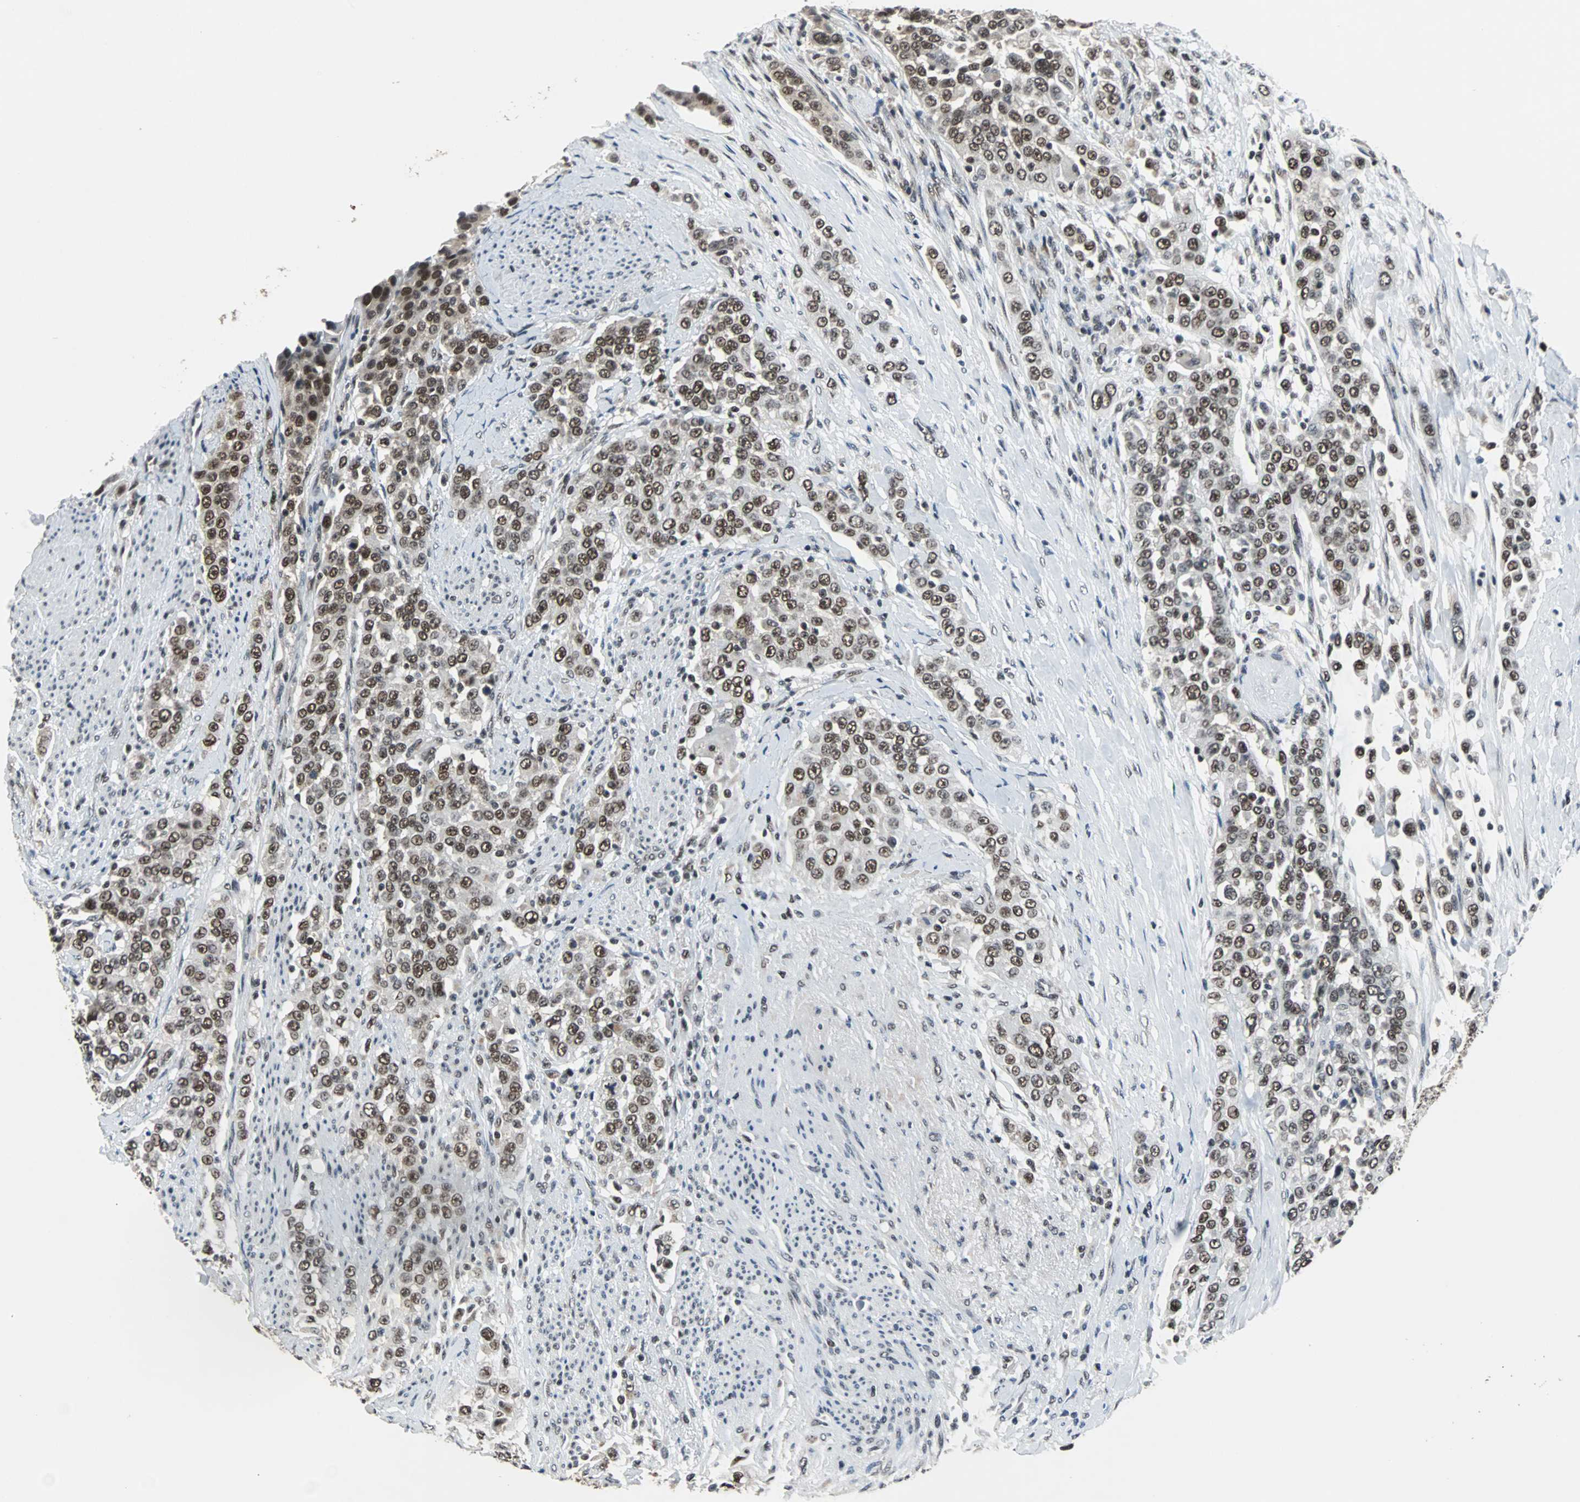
{"staining": {"intensity": "moderate", "quantity": ">75%", "location": "nuclear"}, "tissue": "urothelial cancer", "cell_type": "Tumor cells", "image_type": "cancer", "snomed": [{"axis": "morphology", "description": "Urothelial carcinoma, High grade"}, {"axis": "topography", "description": "Urinary bladder"}], "caption": "Urothelial cancer stained with a protein marker demonstrates moderate staining in tumor cells.", "gene": "USP28", "patient": {"sex": "female", "age": 80}}